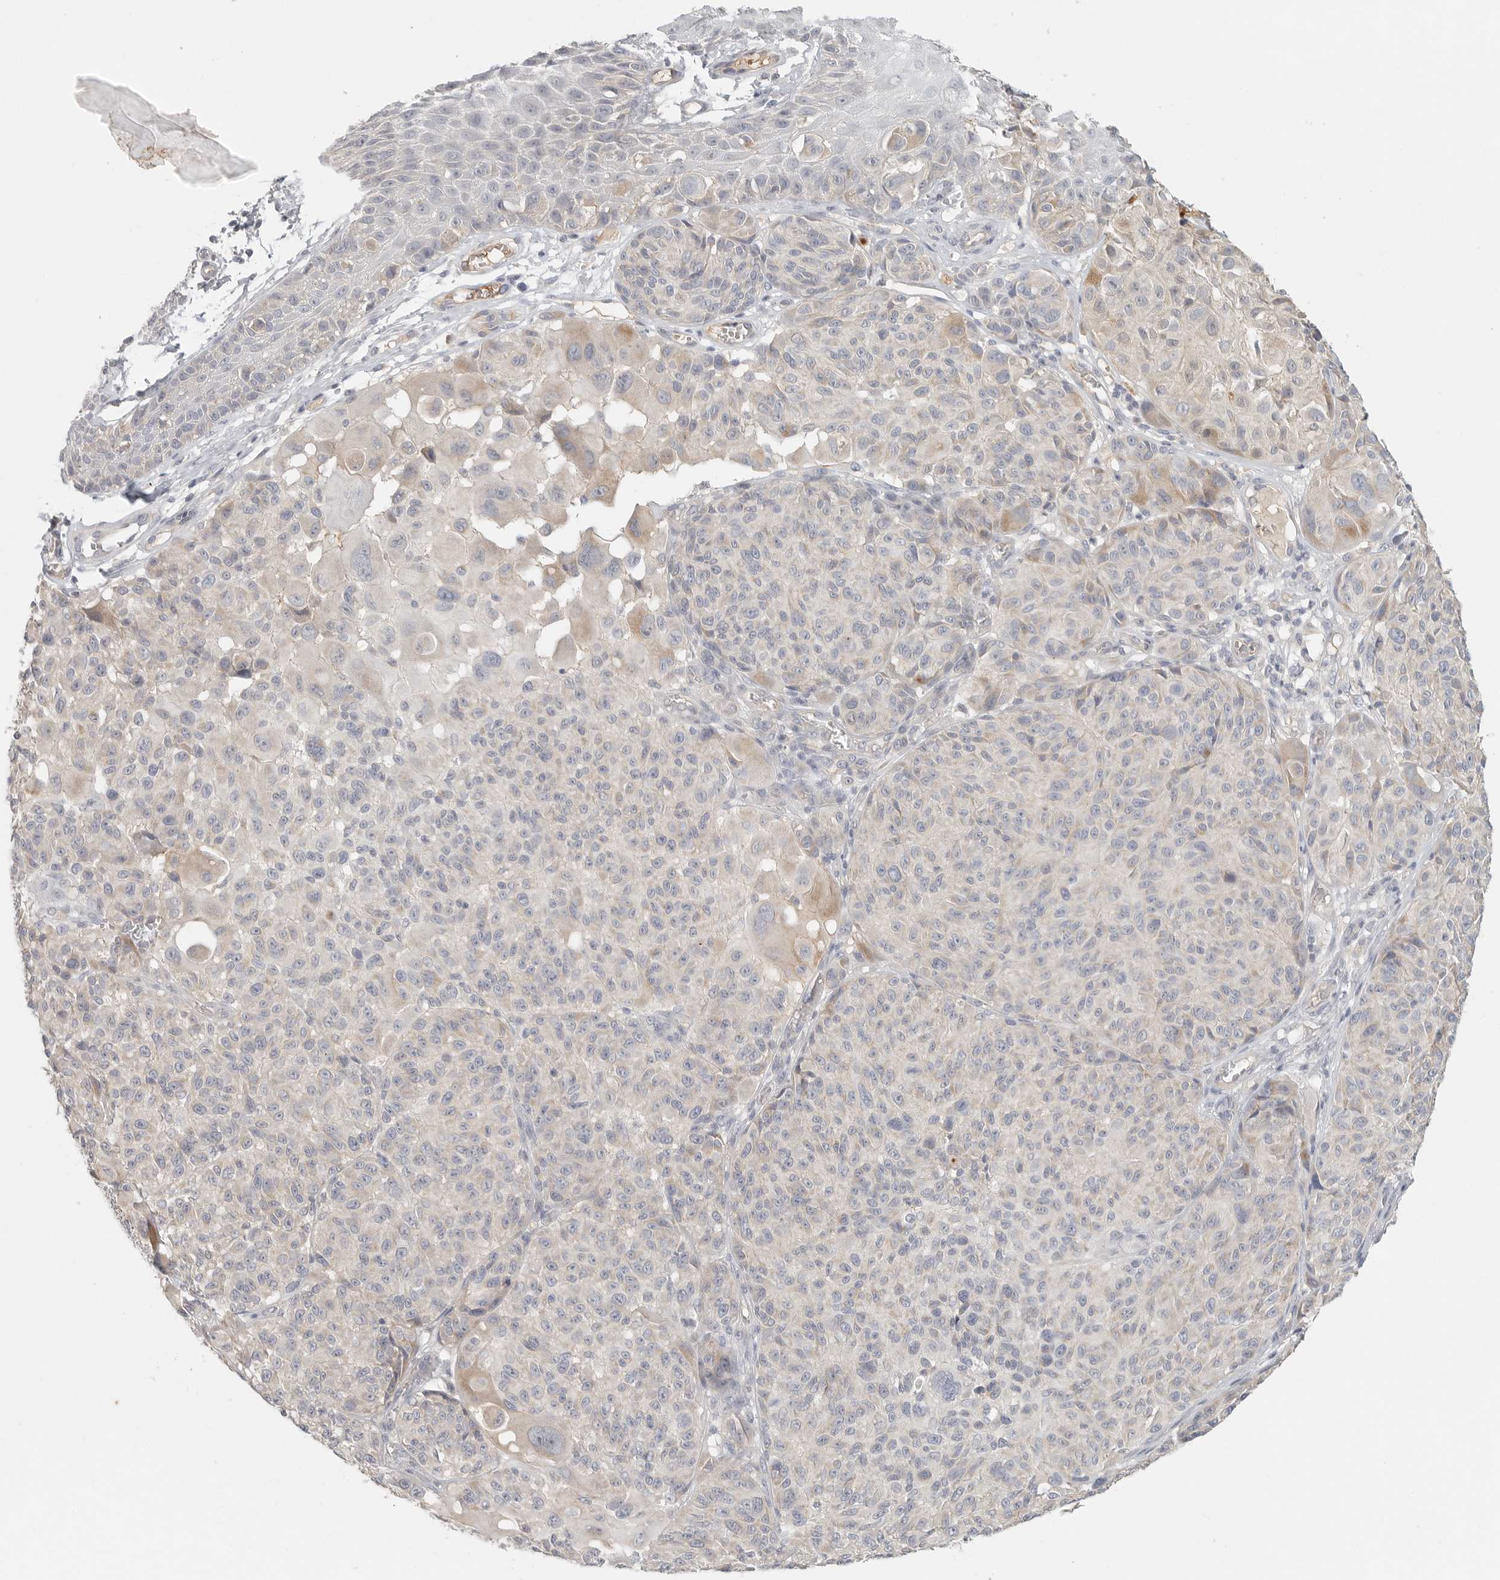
{"staining": {"intensity": "negative", "quantity": "none", "location": "none"}, "tissue": "melanoma", "cell_type": "Tumor cells", "image_type": "cancer", "snomed": [{"axis": "morphology", "description": "Malignant melanoma, NOS"}, {"axis": "topography", "description": "Skin"}], "caption": "DAB (3,3'-diaminobenzidine) immunohistochemical staining of malignant melanoma reveals no significant staining in tumor cells.", "gene": "SLC25A36", "patient": {"sex": "male", "age": 83}}